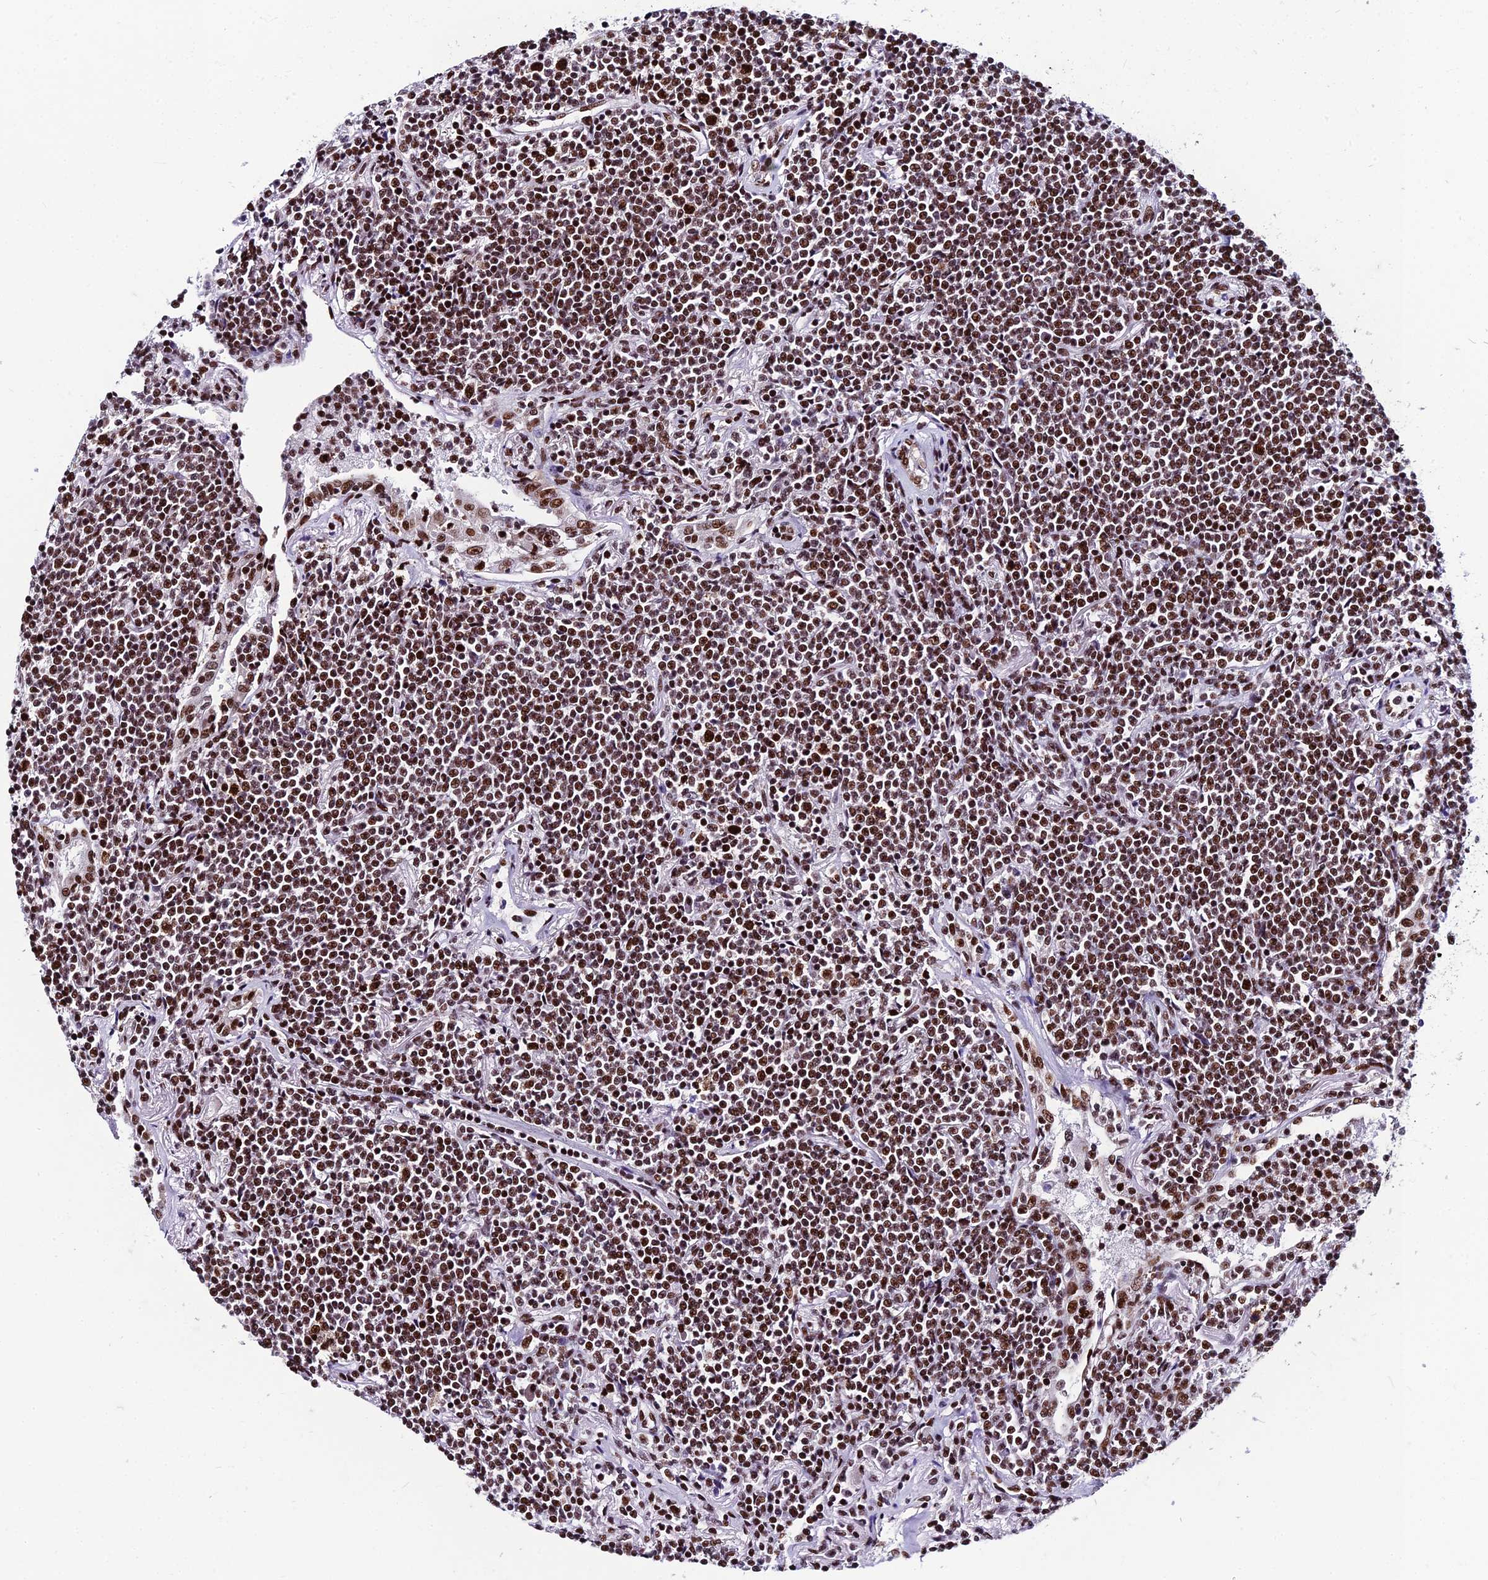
{"staining": {"intensity": "moderate", "quantity": ">75%", "location": "nuclear"}, "tissue": "lymphoma", "cell_type": "Tumor cells", "image_type": "cancer", "snomed": [{"axis": "morphology", "description": "Malignant lymphoma, non-Hodgkin's type, Low grade"}, {"axis": "topography", "description": "Lung"}], "caption": "A high-resolution photomicrograph shows IHC staining of low-grade malignant lymphoma, non-Hodgkin's type, which reveals moderate nuclear positivity in about >75% of tumor cells. The protein of interest is stained brown, and the nuclei are stained in blue (DAB IHC with brightfield microscopy, high magnification).", "gene": "HNRNPH1", "patient": {"sex": "female", "age": 71}}